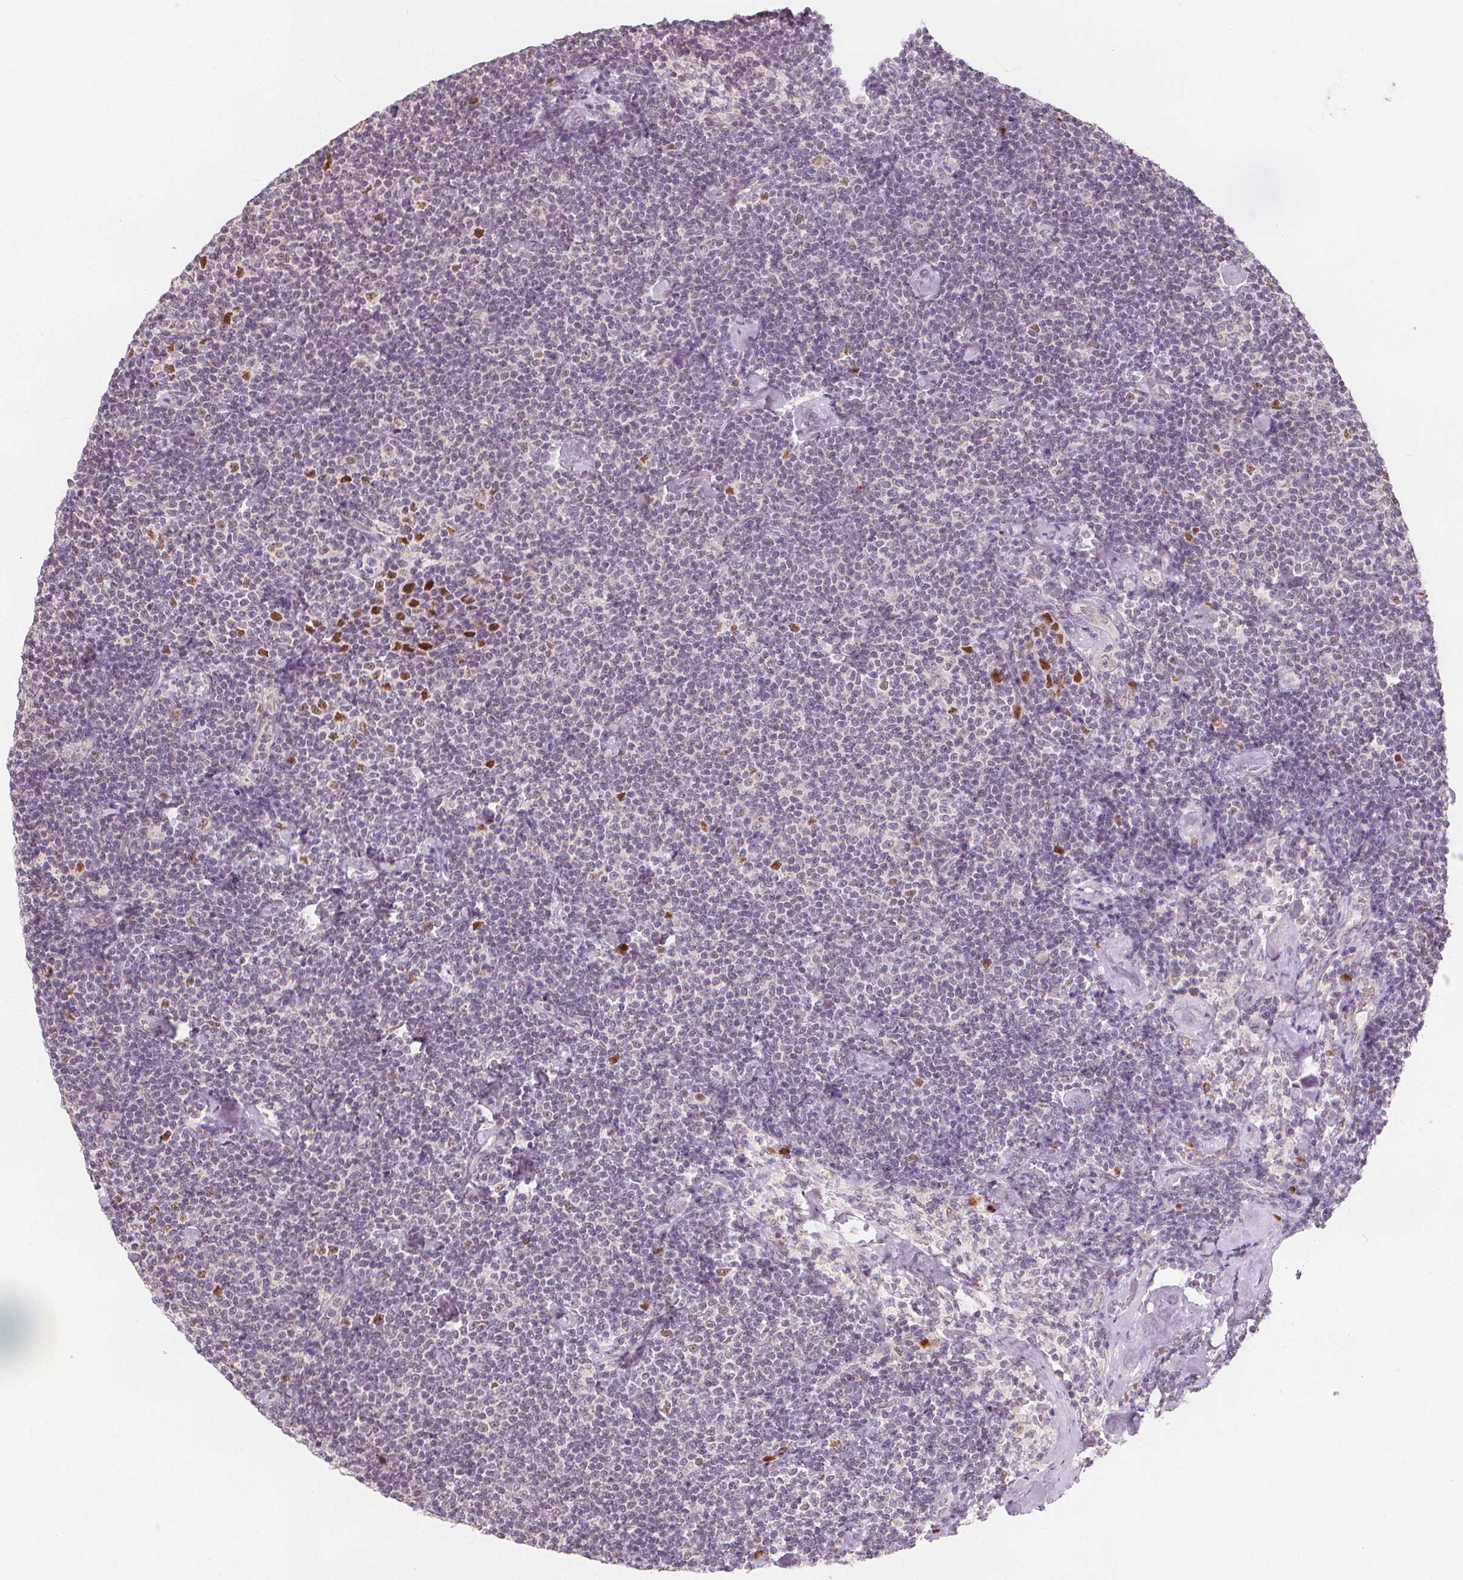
{"staining": {"intensity": "negative", "quantity": "none", "location": "none"}, "tissue": "lymphoma", "cell_type": "Tumor cells", "image_type": "cancer", "snomed": [{"axis": "morphology", "description": "Malignant lymphoma, non-Hodgkin's type, Low grade"}, {"axis": "topography", "description": "Lymph node"}], "caption": "Immunohistochemistry histopathology image of neoplastic tissue: human low-grade malignant lymphoma, non-Hodgkin's type stained with DAB (3,3'-diaminobenzidine) demonstrates no significant protein positivity in tumor cells. (Immunohistochemistry, brightfield microscopy, high magnification).", "gene": "TIPIN", "patient": {"sex": "male", "age": 81}}